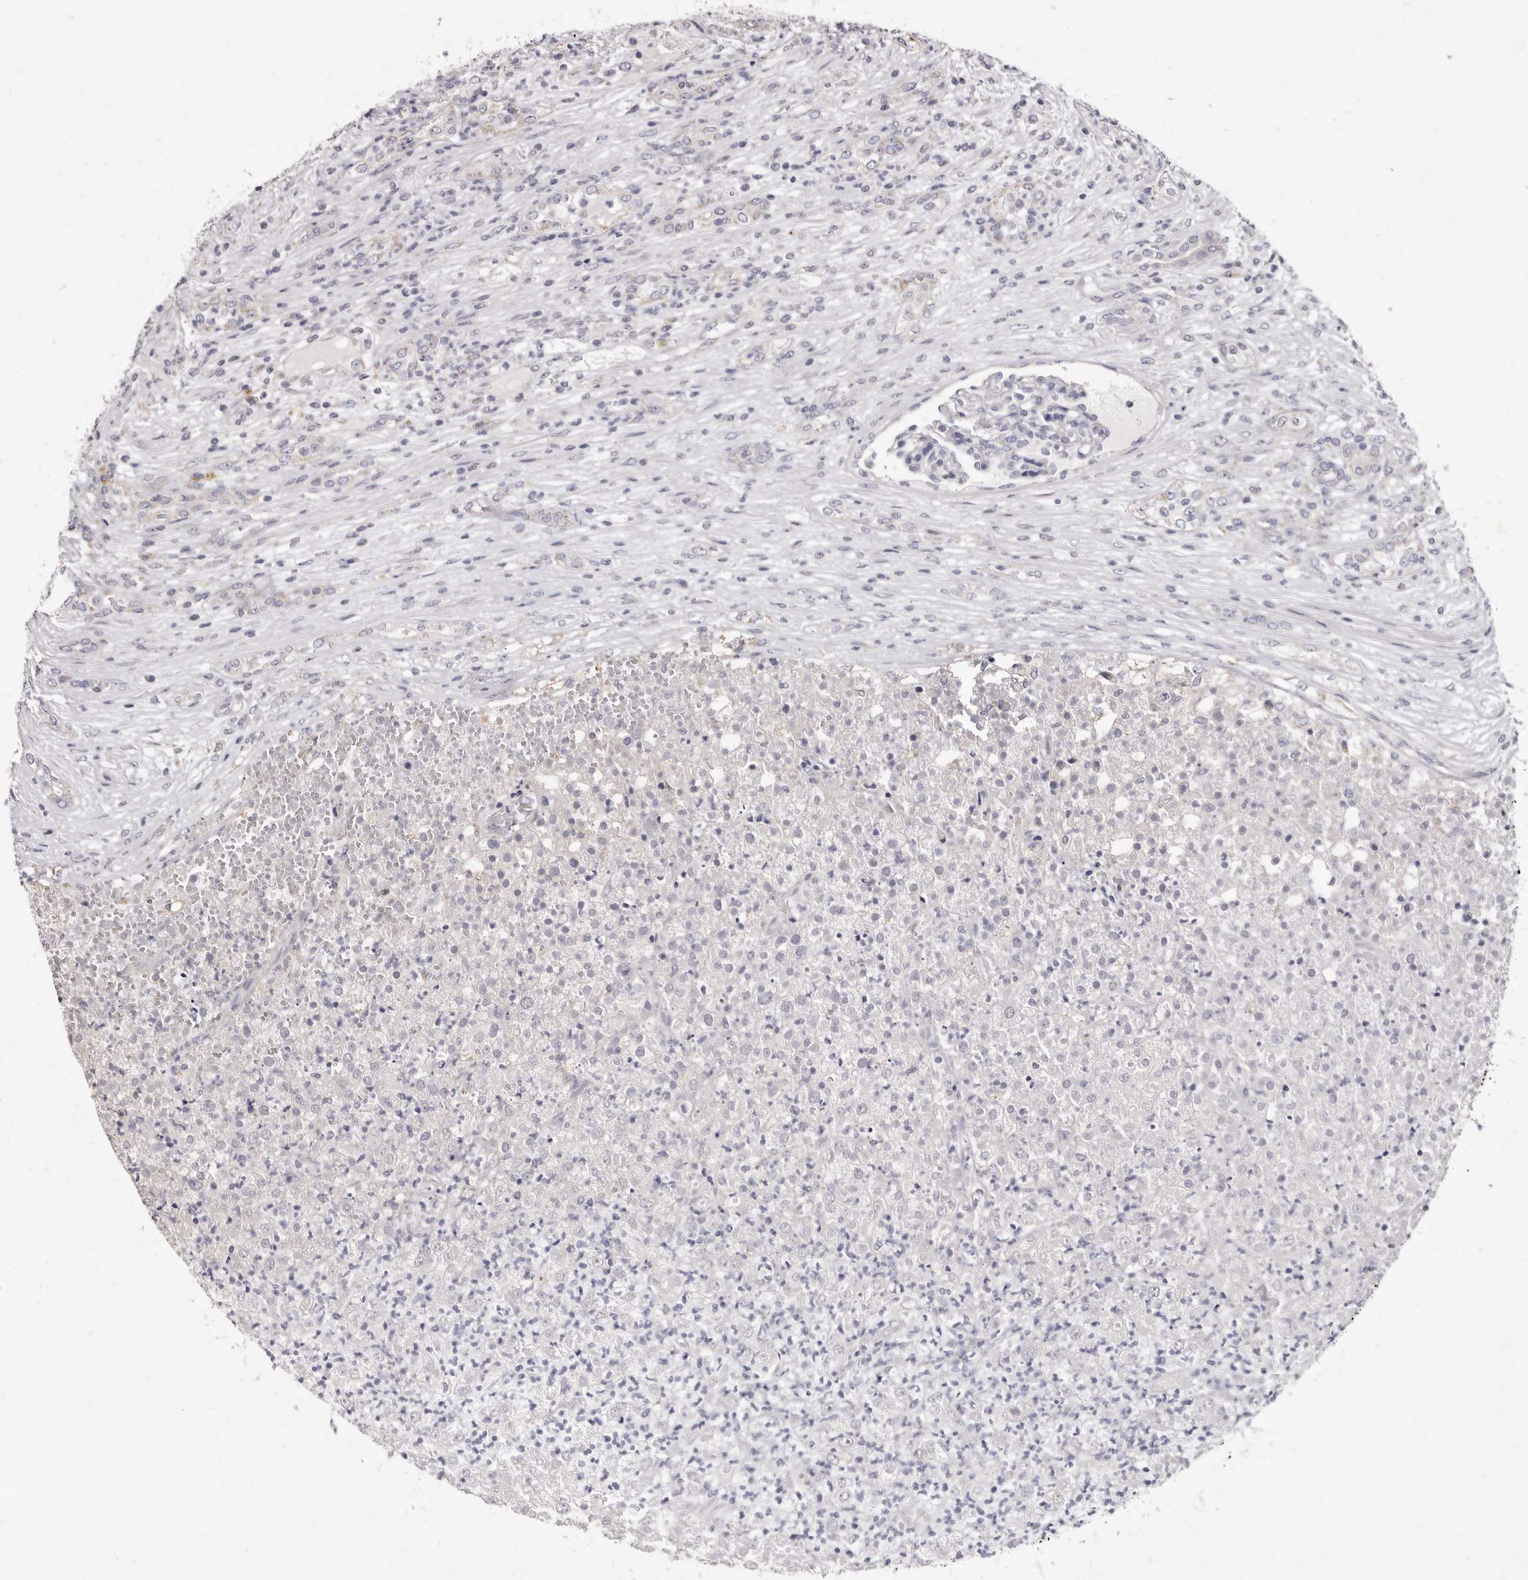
{"staining": {"intensity": "negative", "quantity": "none", "location": "none"}, "tissue": "renal cancer", "cell_type": "Tumor cells", "image_type": "cancer", "snomed": [{"axis": "morphology", "description": "Adenocarcinoma, NOS"}, {"axis": "topography", "description": "Kidney"}], "caption": "An image of adenocarcinoma (renal) stained for a protein reveals no brown staining in tumor cells.", "gene": "CYP2E1", "patient": {"sex": "female", "age": 54}}